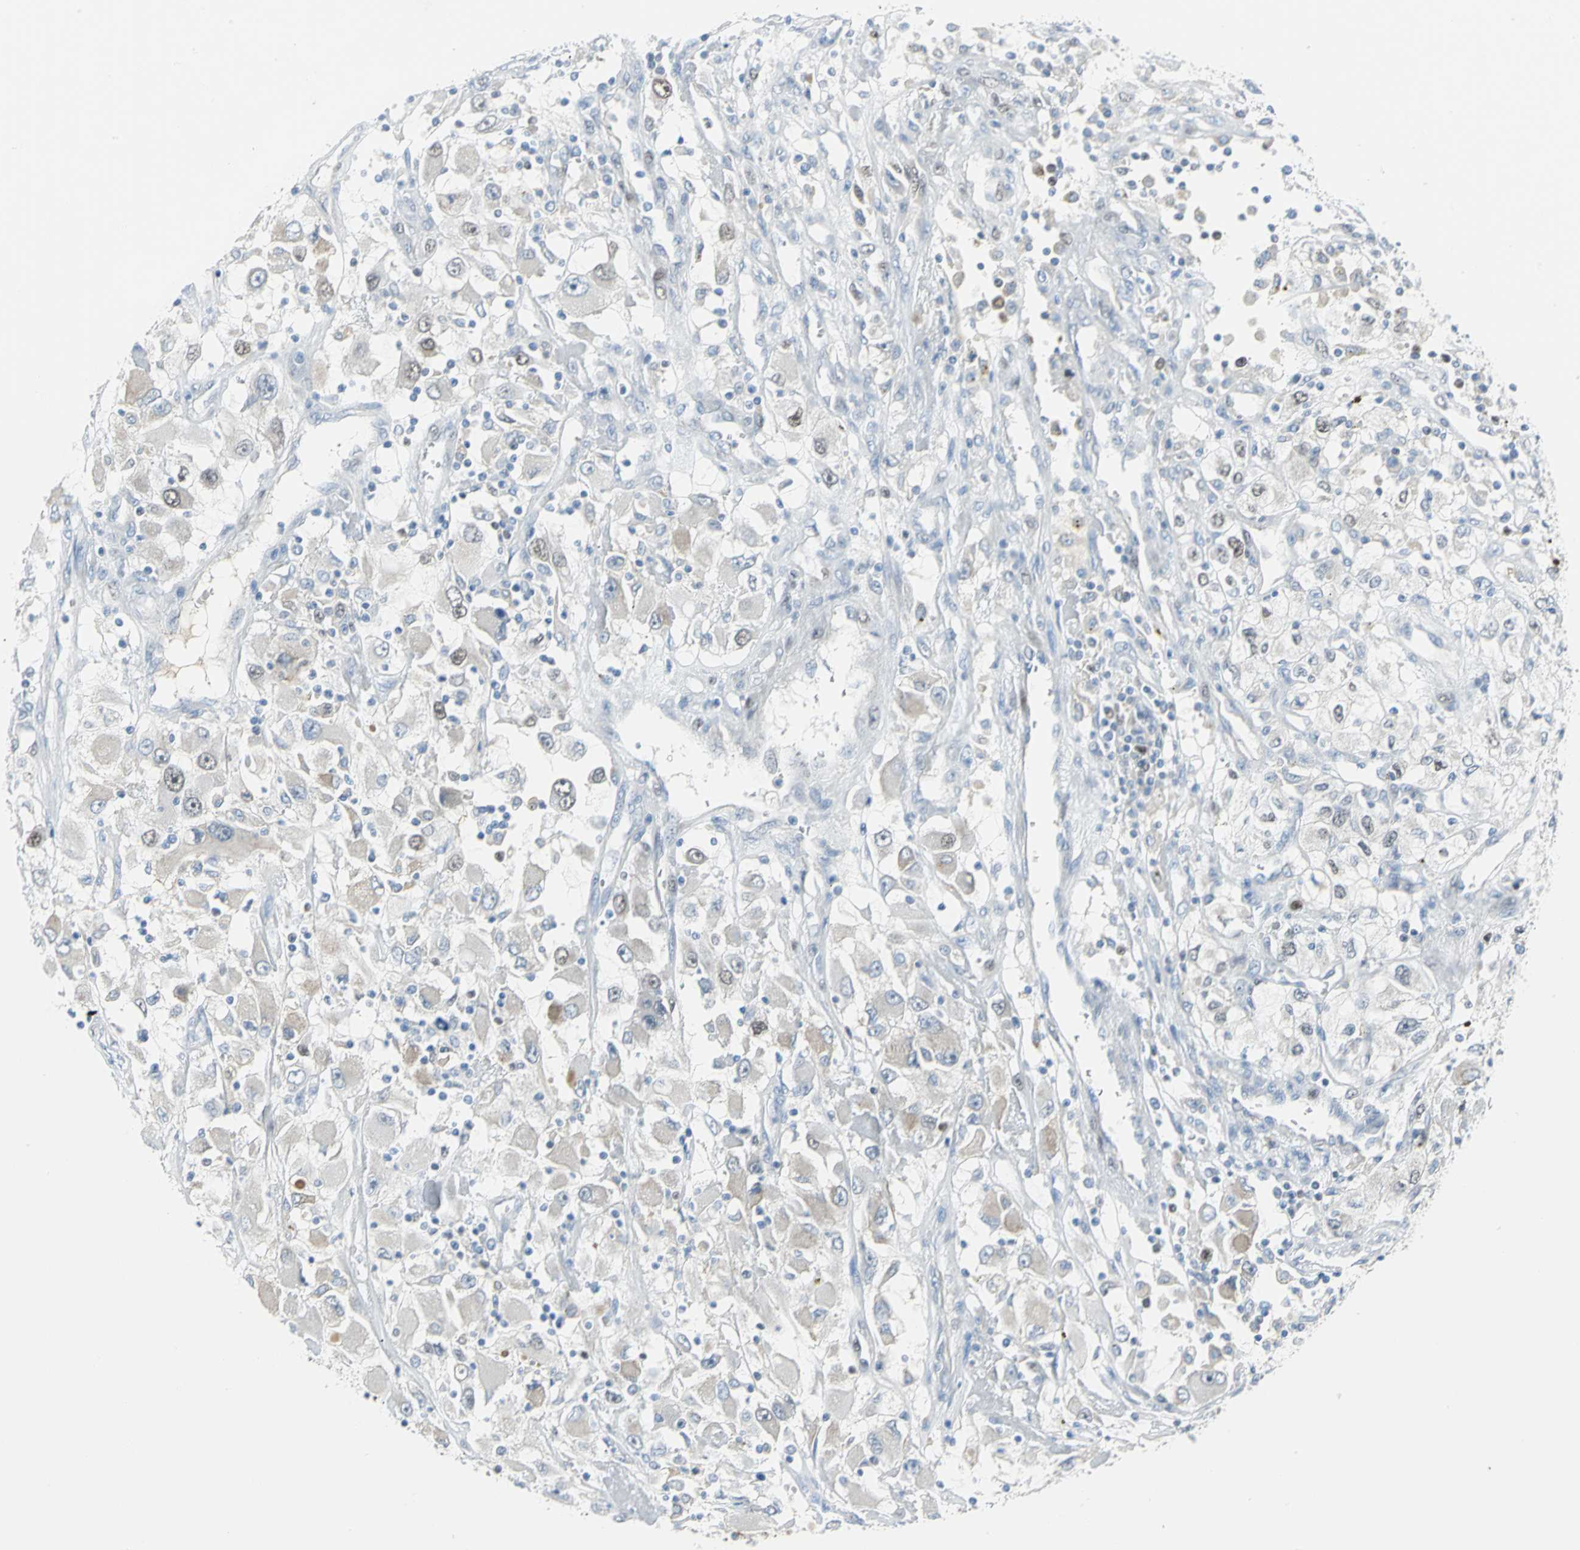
{"staining": {"intensity": "moderate", "quantity": "<25%", "location": "cytoplasmic/membranous,nuclear"}, "tissue": "renal cancer", "cell_type": "Tumor cells", "image_type": "cancer", "snomed": [{"axis": "morphology", "description": "Adenocarcinoma, NOS"}, {"axis": "topography", "description": "Kidney"}], "caption": "The histopathology image reveals staining of adenocarcinoma (renal), revealing moderate cytoplasmic/membranous and nuclear protein expression (brown color) within tumor cells.", "gene": "MCM4", "patient": {"sex": "female", "age": 52}}